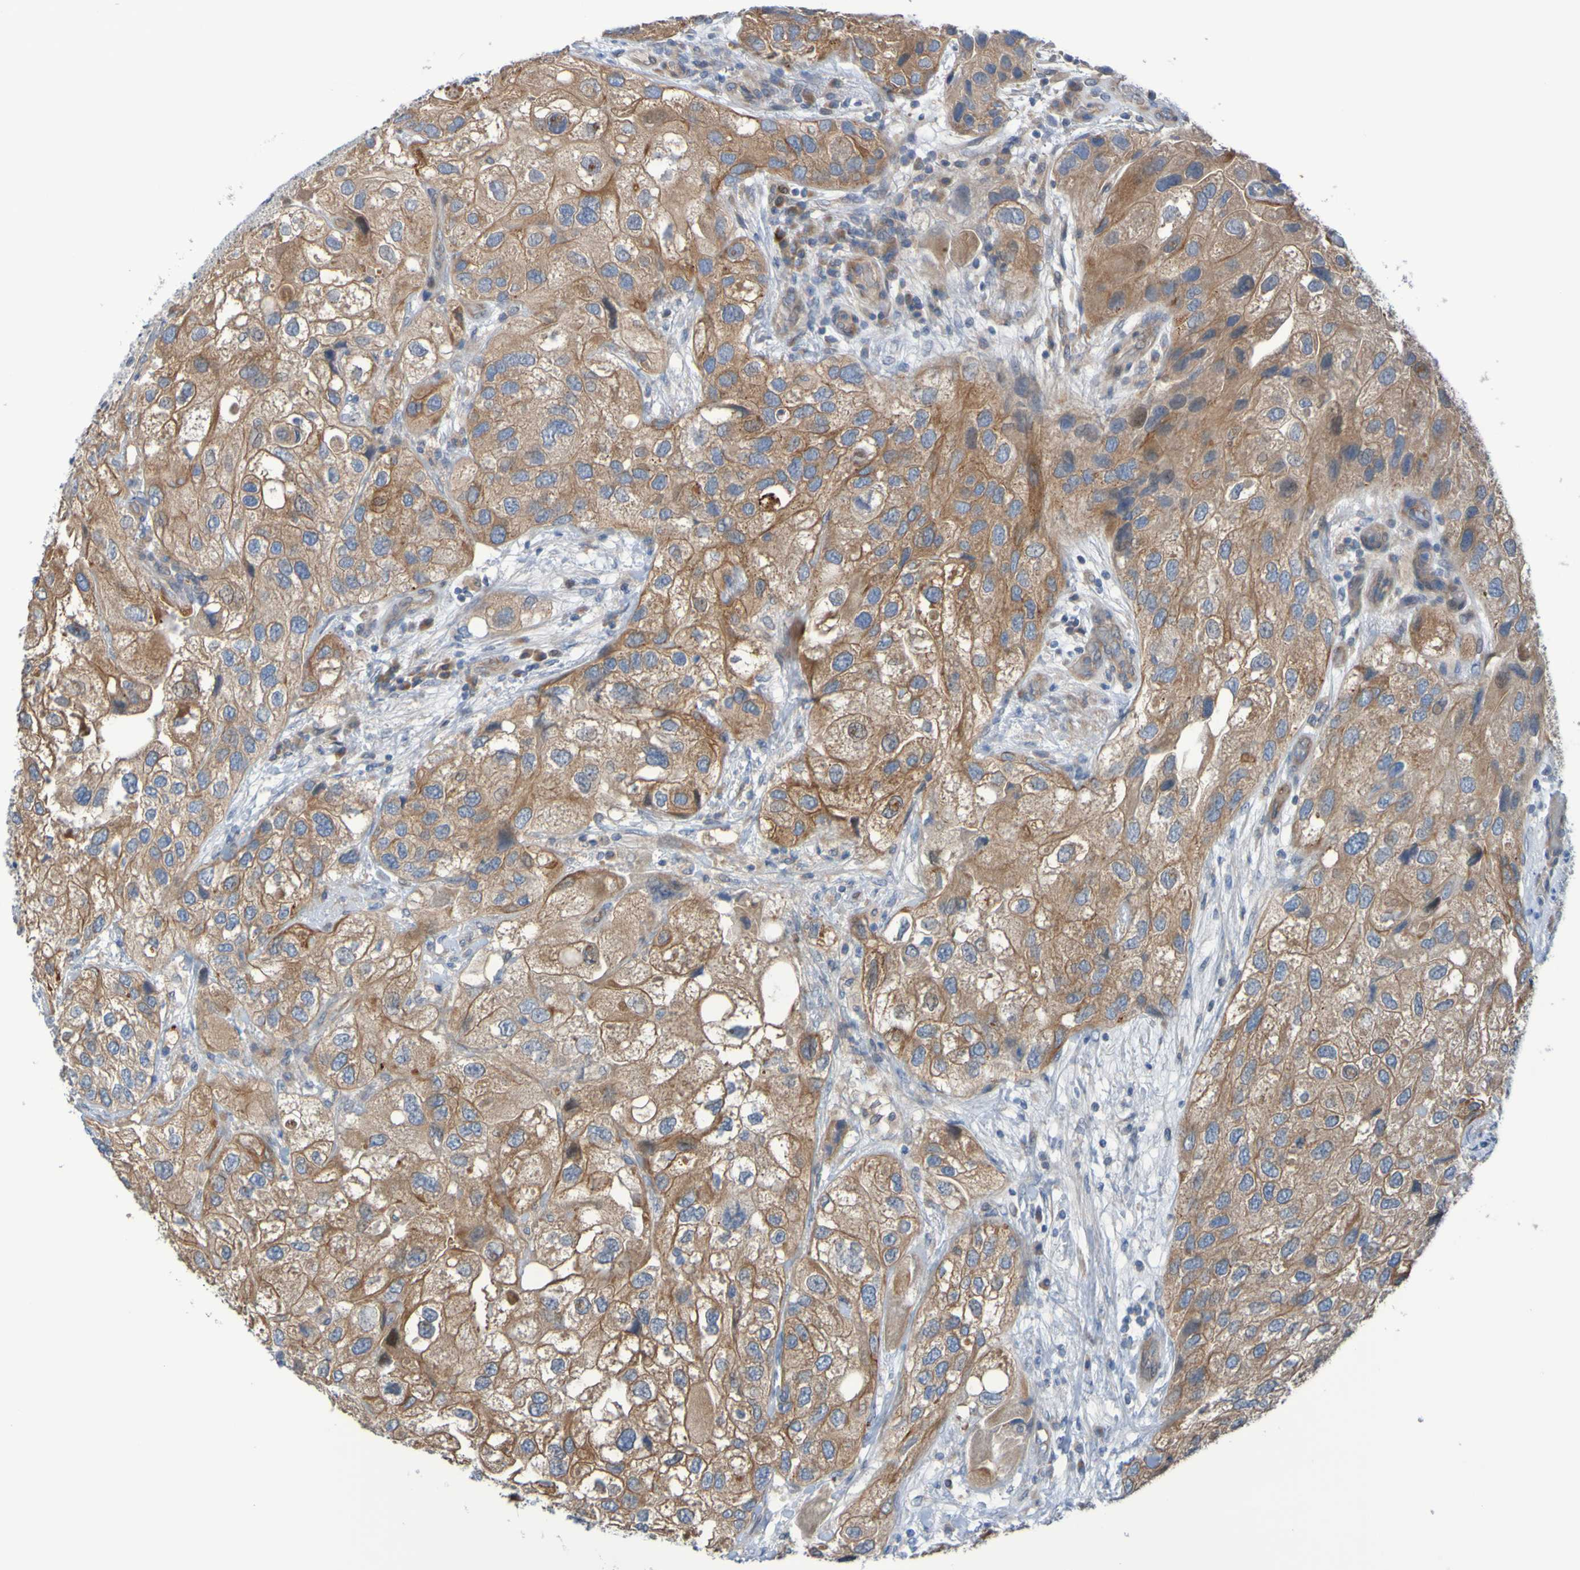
{"staining": {"intensity": "moderate", "quantity": ">75%", "location": "cytoplasmic/membranous"}, "tissue": "urothelial cancer", "cell_type": "Tumor cells", "image_type": "cancer", "snomed": [{"axis": "morphology", "description": "Urothelial carcinoma, High grade"}, {"axis": "topography", "description": "Urinary bladder"}], "caption": "Brown immunohistochemical staining in urothelial cancer exhibits moderate cytoplasmic/membranous expression in approximately >75% of tumor cells.", "gene": "NPRL3", "patient": {"sex": "female", "age": 64}}